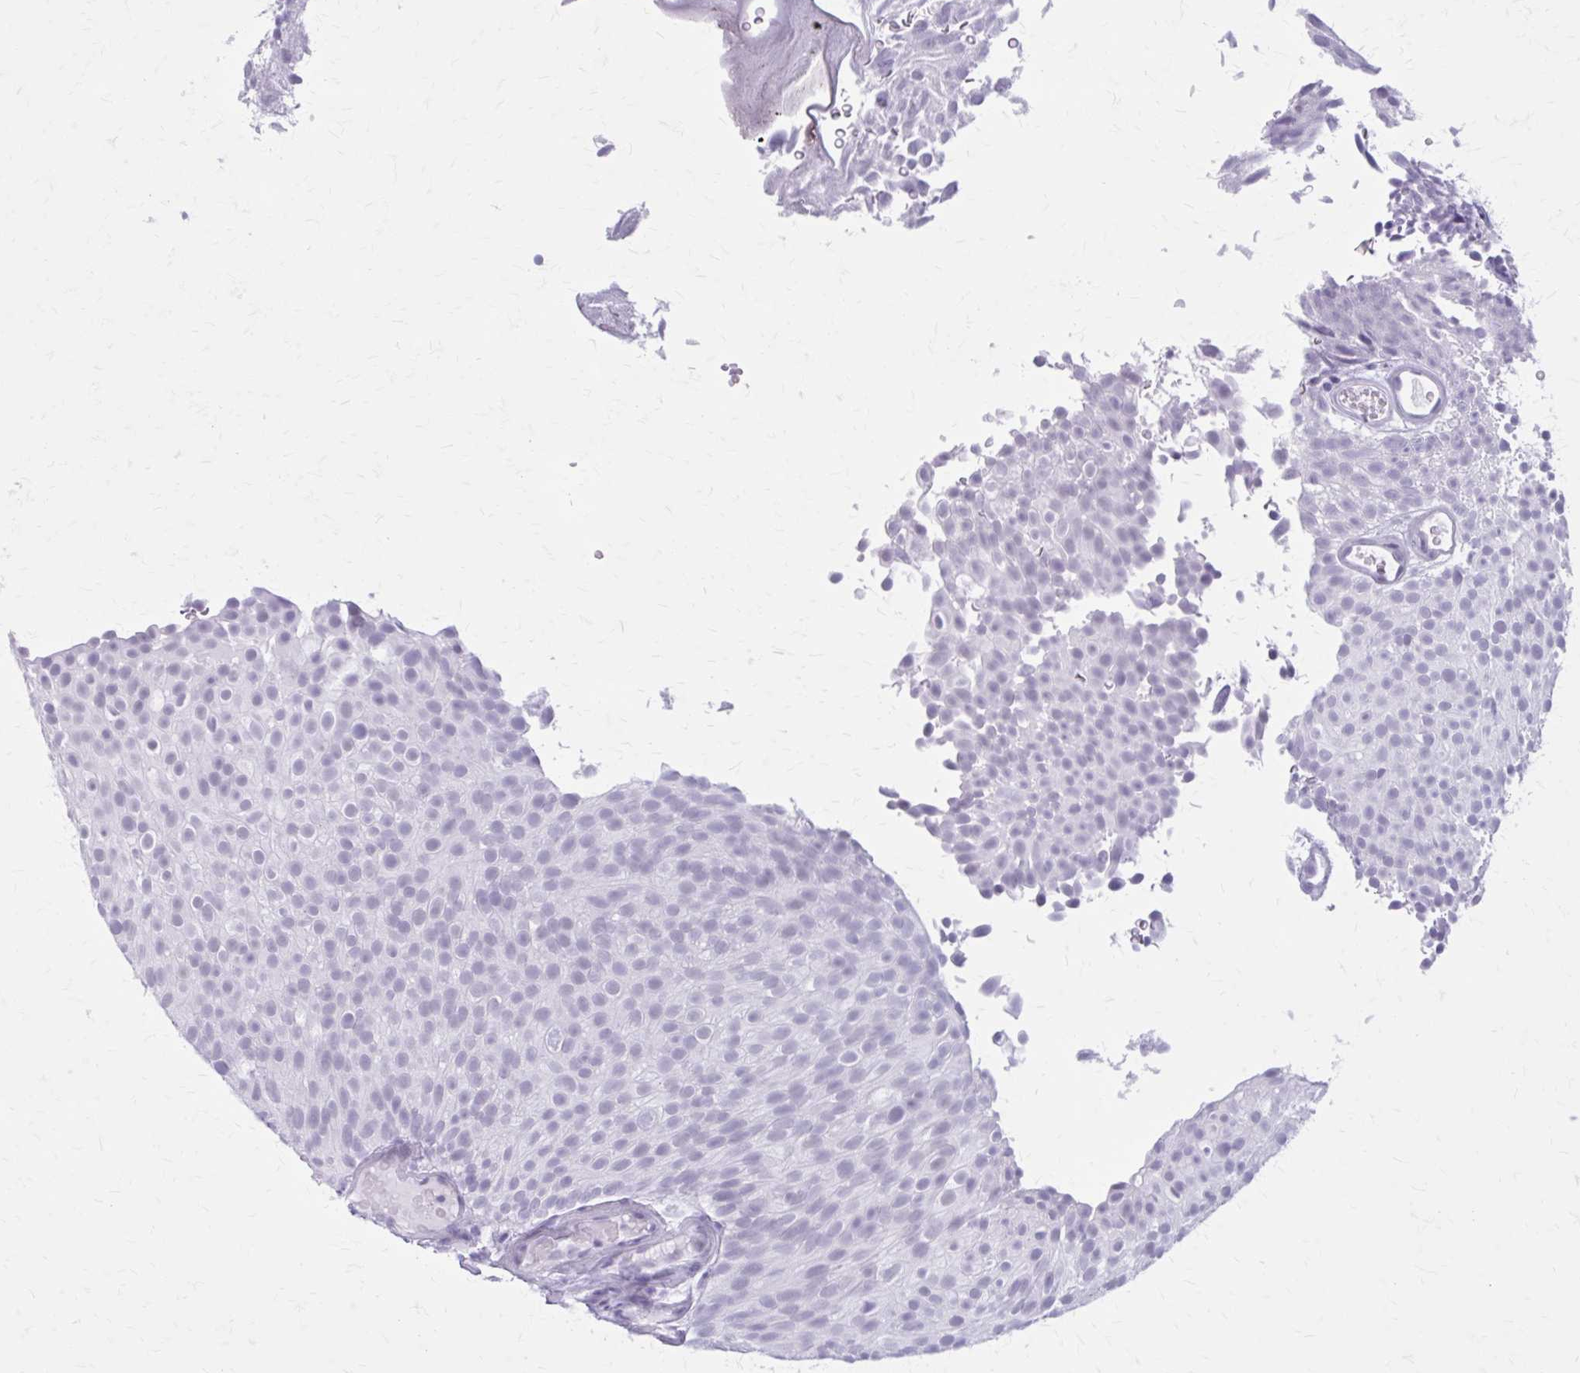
{"staining": {"intensity": "negative", "quantity": "none", "location": "none"}, "tissue": "urothelial cancer", "cell_type": "Tumor cells", "image_type": "cancer", "snomed": [{"axis": "morphology", "description": "Urothelial carcinoma, Low grade"}, {"axis": "topography", "description": "Urinary bladder"}], "caption": "DAB immunohistochemical staining of human urothelial carcinoma (low-grade) demonstrates no significant staining in tumor cells. (Immunohistochemistry, brightfield microscopy, high magnification).", "gene": "GAD1", "patient": {"sex": "male", "age": 78}}